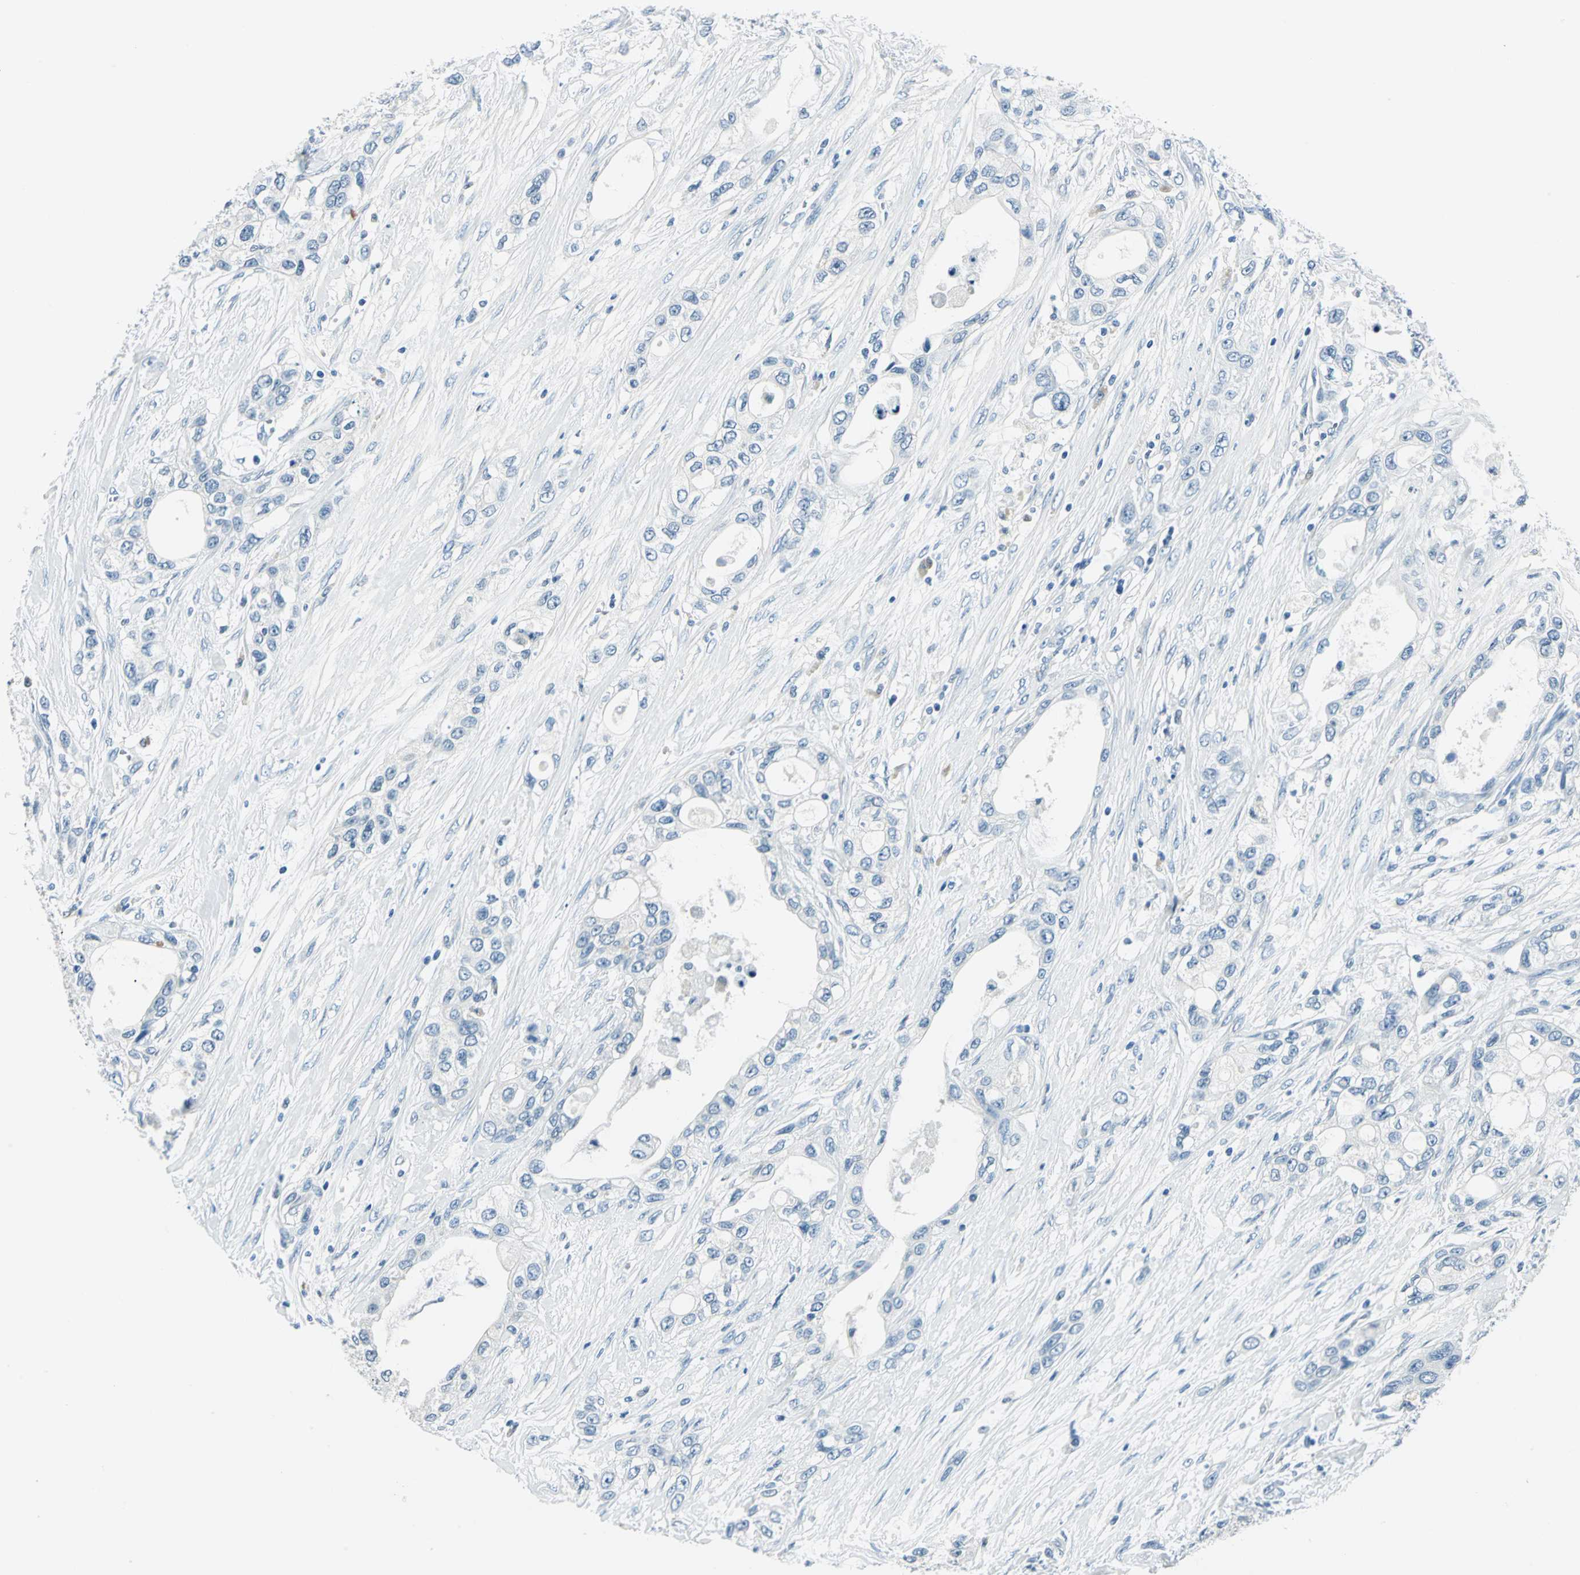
{"staining": {"intensity": "negative", "quantity": "none", "location": "none"}, "tissue": "pancreatic cancer", "cell_type": "Tumor cells", "image_type": "cancer", "snomed": [{"axis": "morphology", "description": "Adenocarcinoma, NOS"}, {"axis": "topography", "description": "Pancreas"}], "caption": "Tumor cells are negative for protein expression in human pancreatic cancer.", "gene": "AKR1A1", "patient": {"sex": "female", "age": 70}}